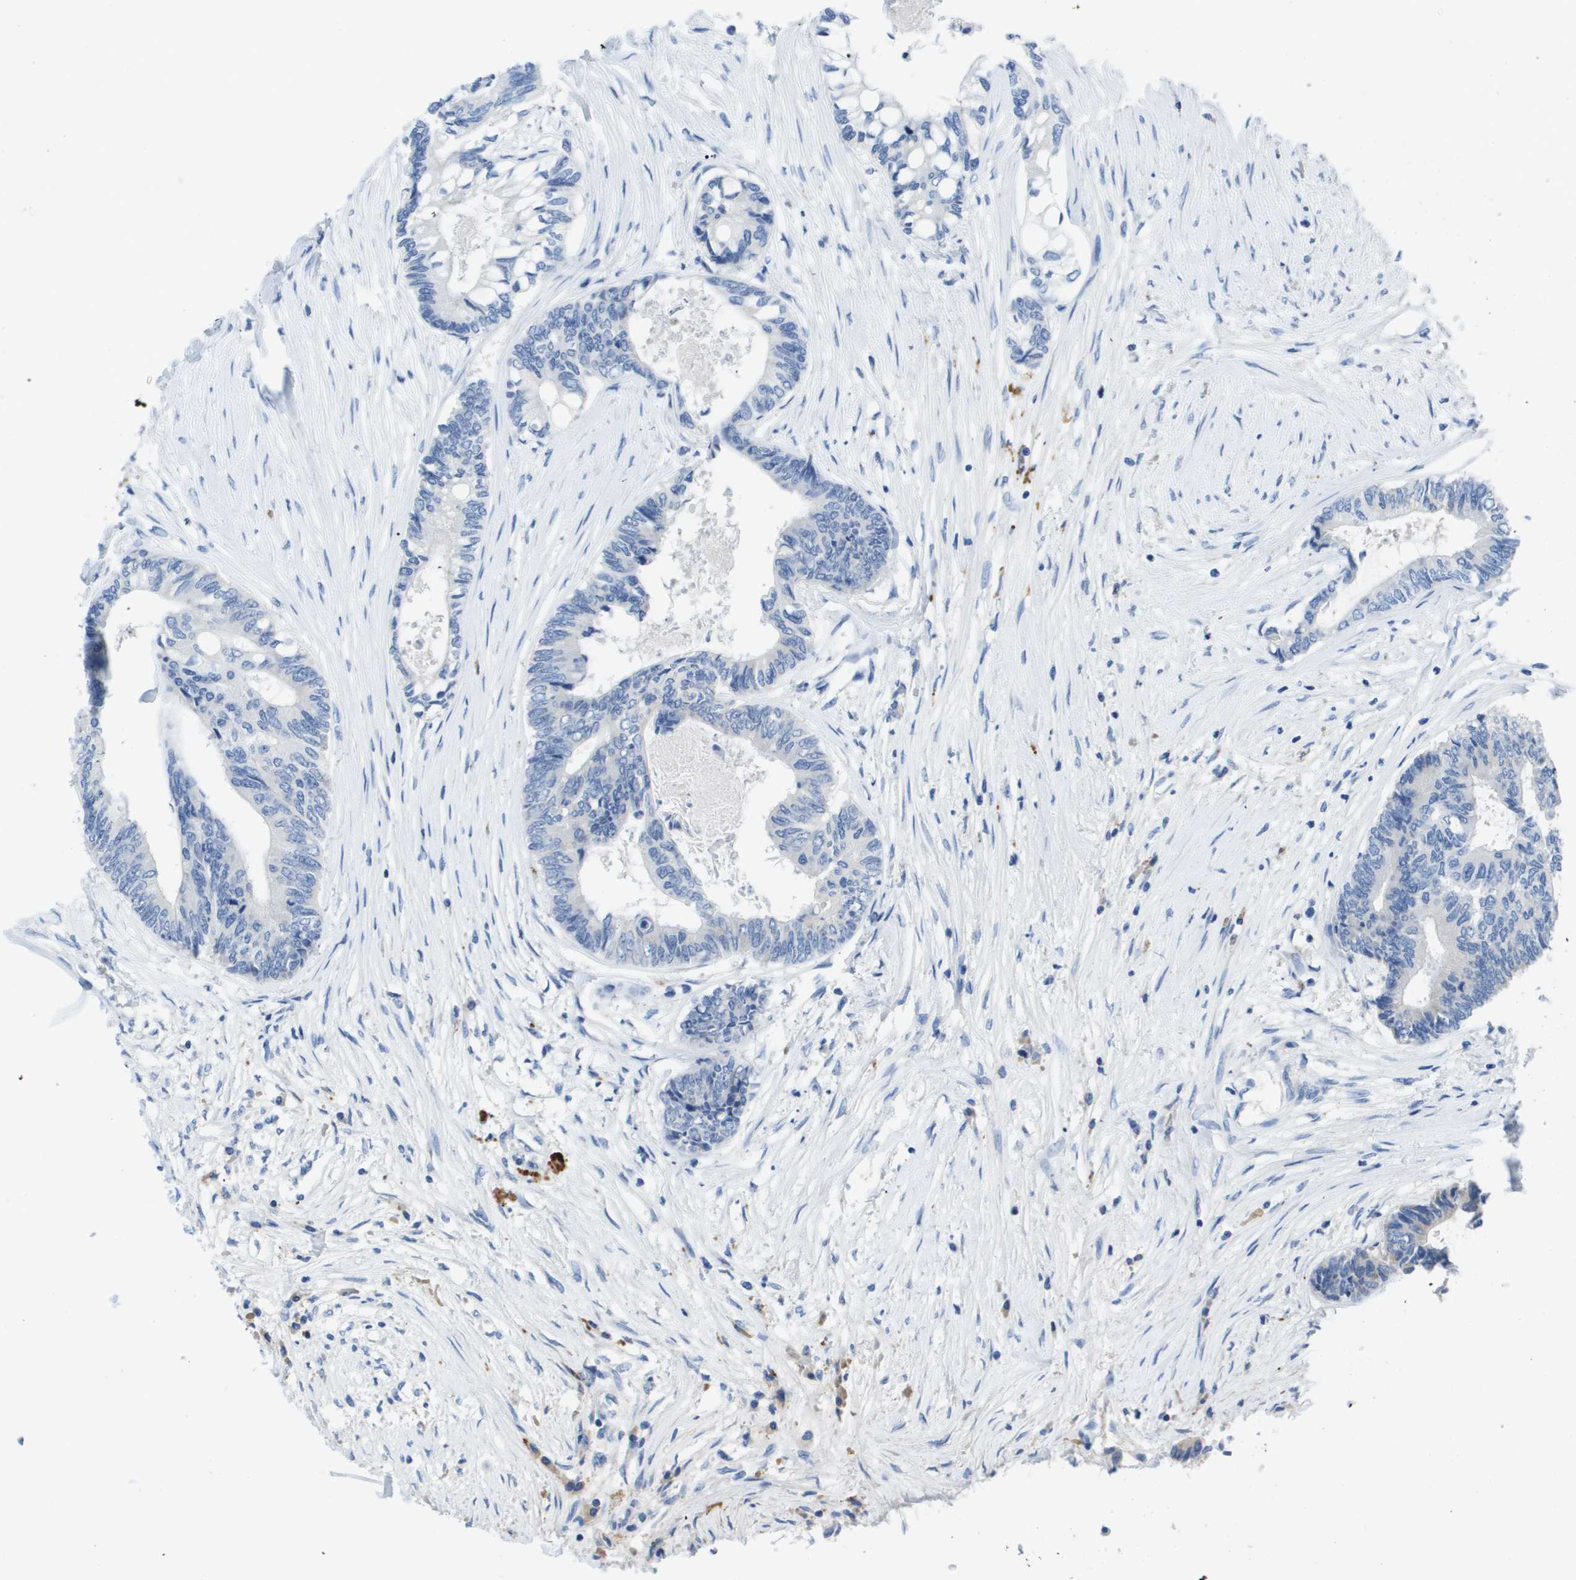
{"staining": {"intensity": "negative", "quantity": "none", "location": "none"}, "tissue": "colorectal cancer", "cell_type": "Tumor cells", "image_type": "cancer", "snomed": [{"axis": "morphology", "description": "Adenocarcinoma, NOS"}, {"axis": "topography", "description": "Rectum"}], "caption": "Tumor cells are negative for protein expression in human adenocarcinoma (colorectal). Brightfield microscopy of IHC stained with DAB (brown) and hematoxylin (blue), captured at high magnification.", "gene": "MS4A1", "patient": {"sex": "male", "age": 63}}